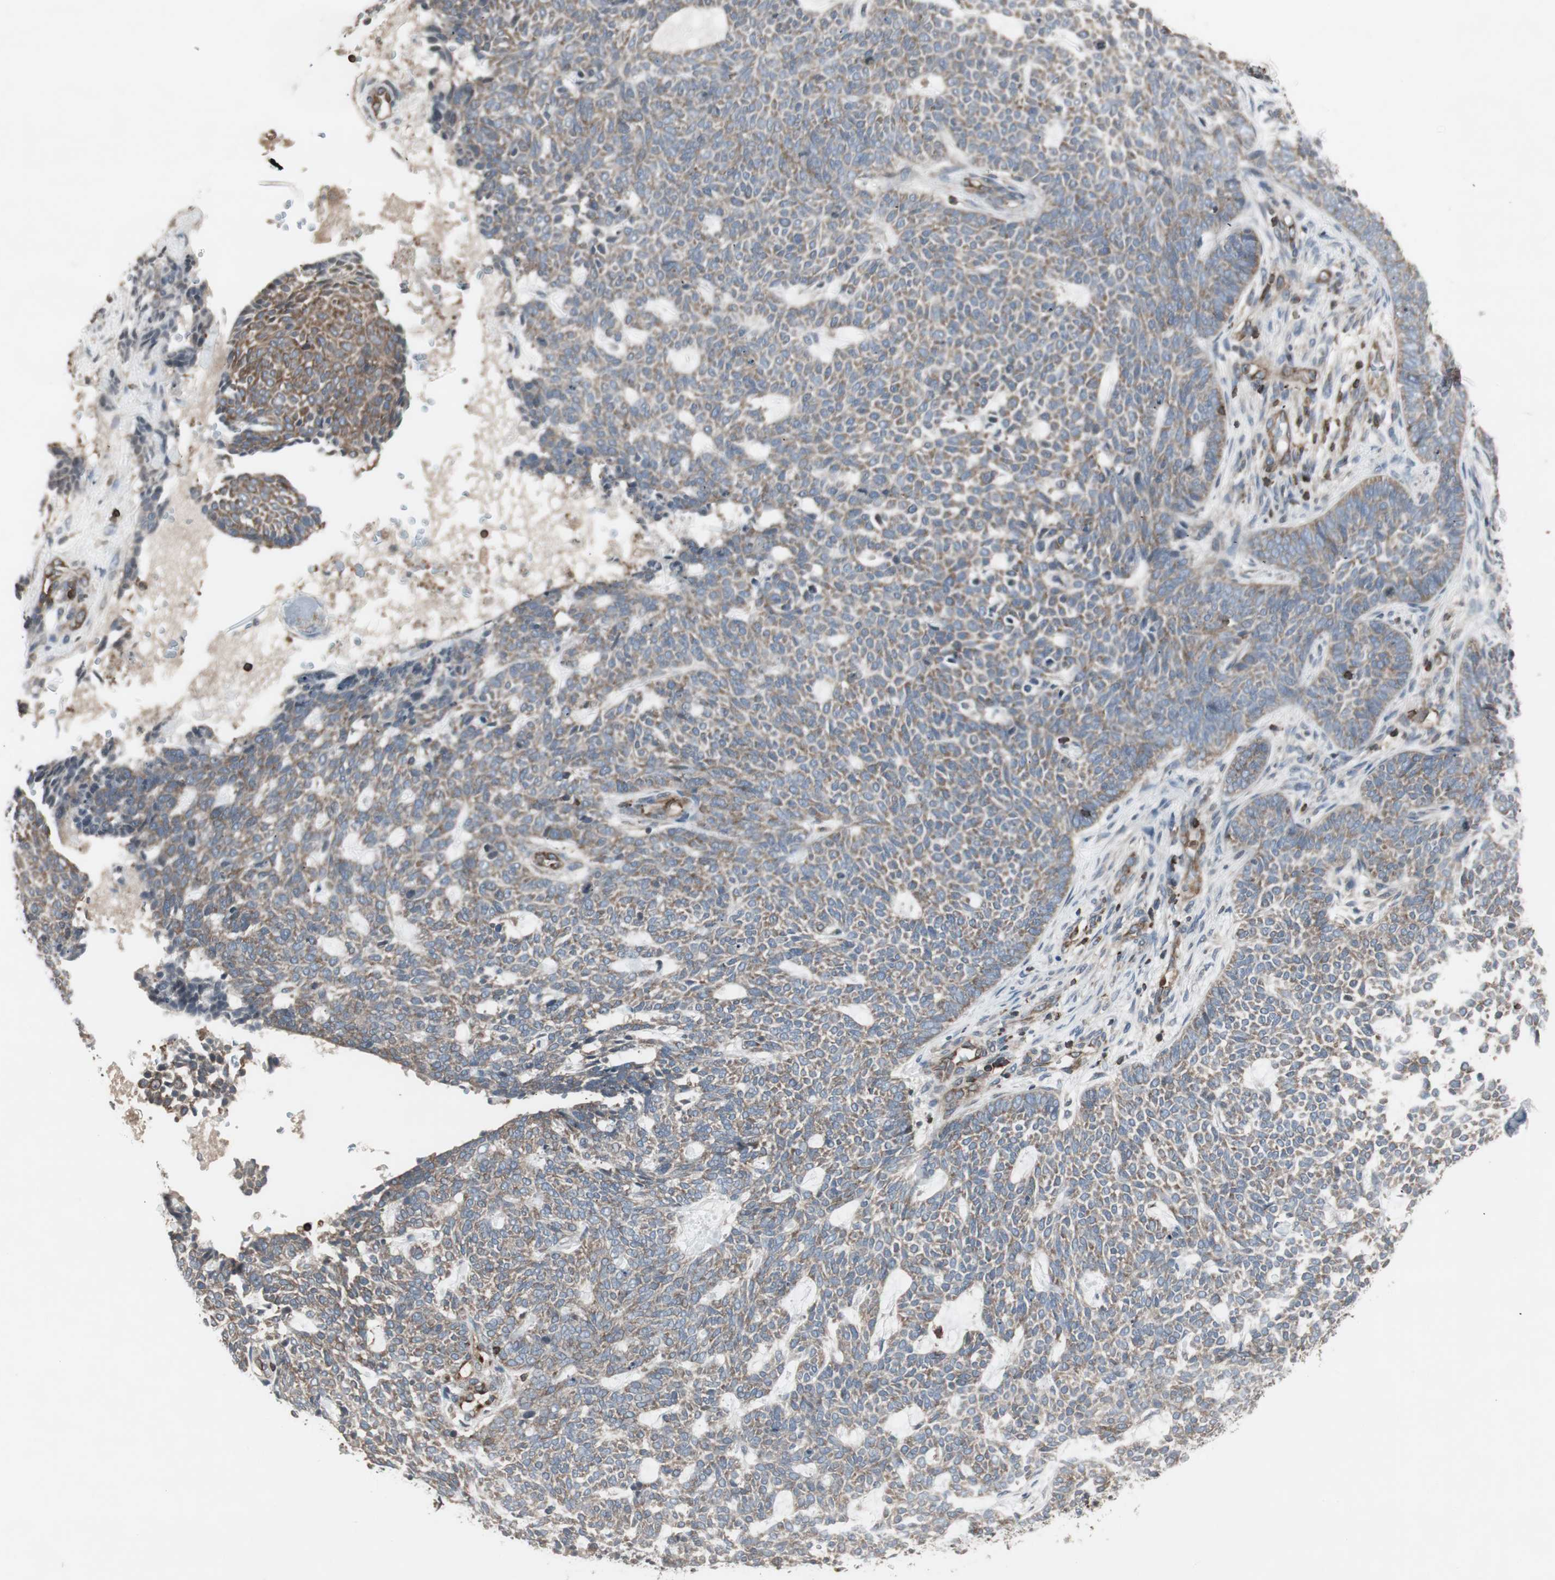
{"staining": {"intensity": "weak", "quantity": "25%-75%", "location": "cytoplasmic/membranous"}, "tissue": "skin cancer", "cell_type": "Tumor cells", "image_type": "cancer", "snomed": [{"axis": "morphology", "description": "Basal cell carcinoma"}, {"axis": "topography", "description": "Skin"}], "caption": "IHC photomicrograph of human skin cancer stained for a protein (brown), which shows low levels of weak cytoplasmic/membranous expression in about 25%-75% of tumor cells.", "gene": "ARHGEF1", "patient": {"sex": "male", "age": 87}}